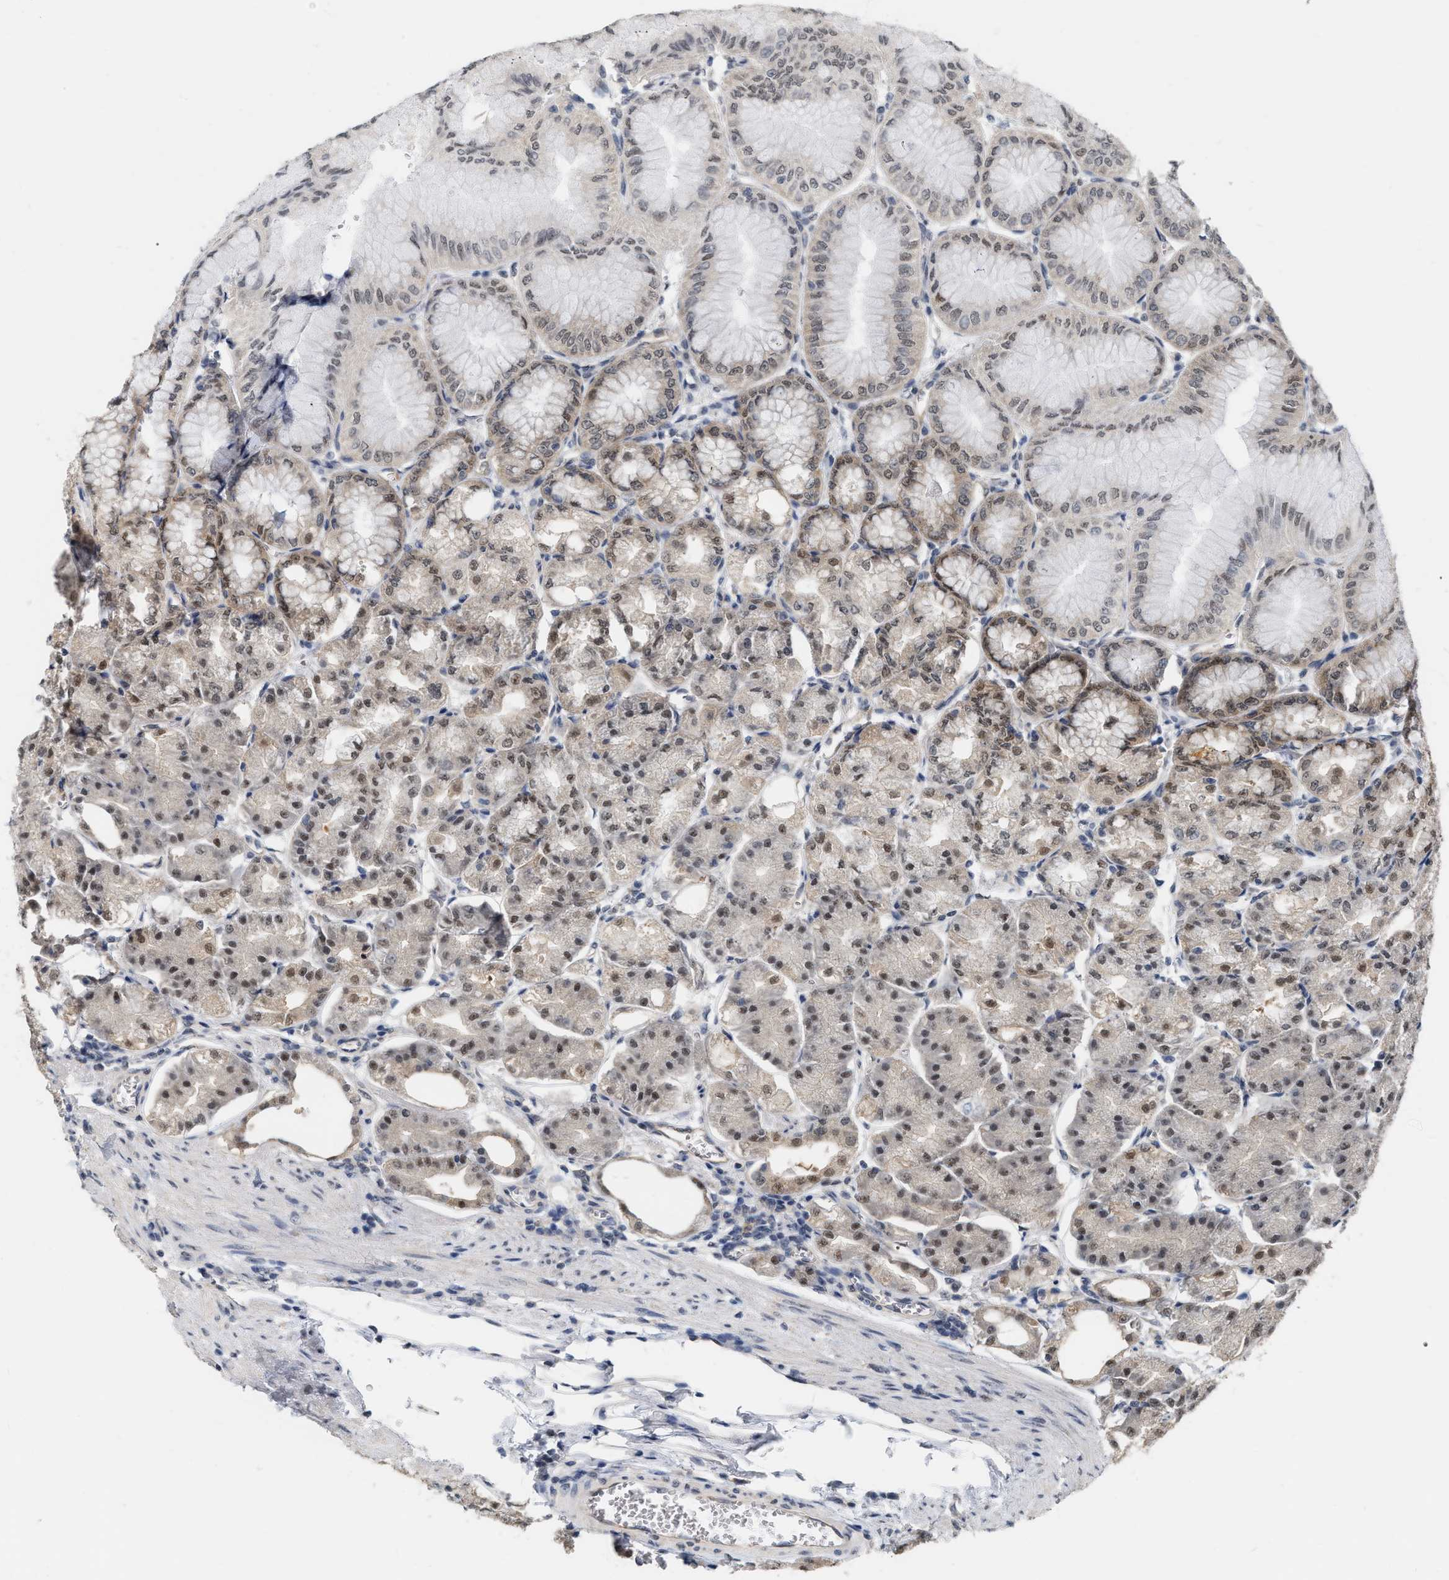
{"staining": {"intensity": "moderate", "quantity": ">75%", "location": "cytoplasmic/membranous,nuclear"}, "tissue": "stomach", "cell_type": "Glandular cells", "image_type": "normal", "snomed": [{"axis": "morphology", "description": "Normal tissue, NOS"}, {"axis": "topography", "description": "Stomach, lower"}], "caption": "Moderate cytoplasmic/membranous,nuclear staining for a protein is present in approximately >75% of glandular cells of benign stomach using immunohistochemistry (IHC).", "gene": "RUVBL1", "patient": {"sex": "male", "age": 71}}